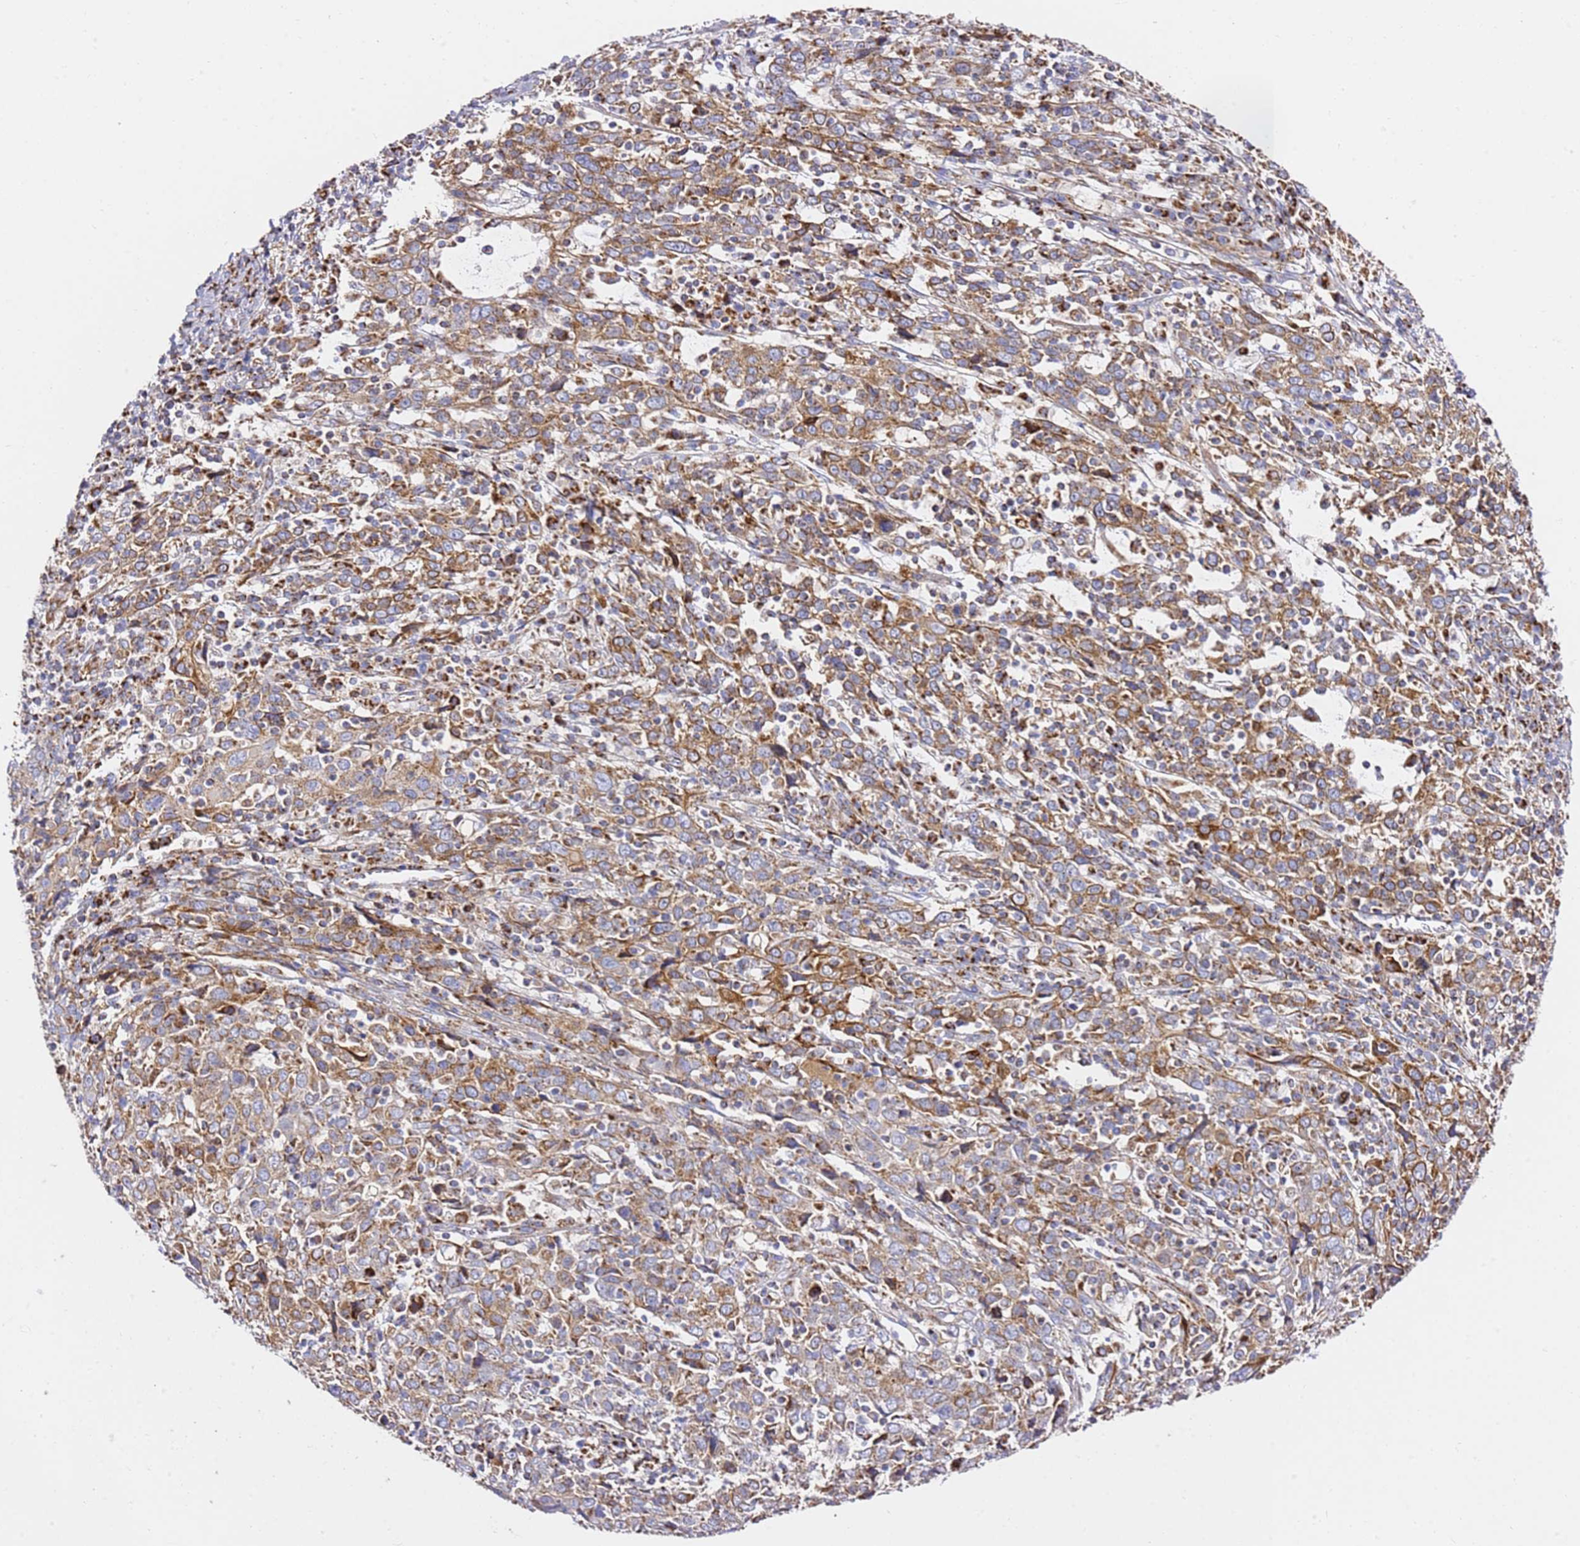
{"staining": {"intensity": "moderate", "quantity": ">75%", "location": "cytoplasmic/membranous"}, "tissue": "cervical cancer", "cell_type": "Tumor cells", "image_type": "cancer", "snomed": [{"axis": "morphology", "description": "Squamous cell carcinoma, NOS"}, {"axis": "topography", "description": "Cervix"}], "caption": "Immunohistochemistry (IHC) (DAB (3,3'-diaminobenzidine)) staining of cervical cancer demonstrates moderate cytoplasmic/membranous protein expression in about >75% of tumor cells. The staining is performed using DAB brown chromogen to label protein expression. The nuclei are counter-stained blue using hematoxylin.", "gene": "NDUFA3", "patient": {"sex": "female", "age": 46}}